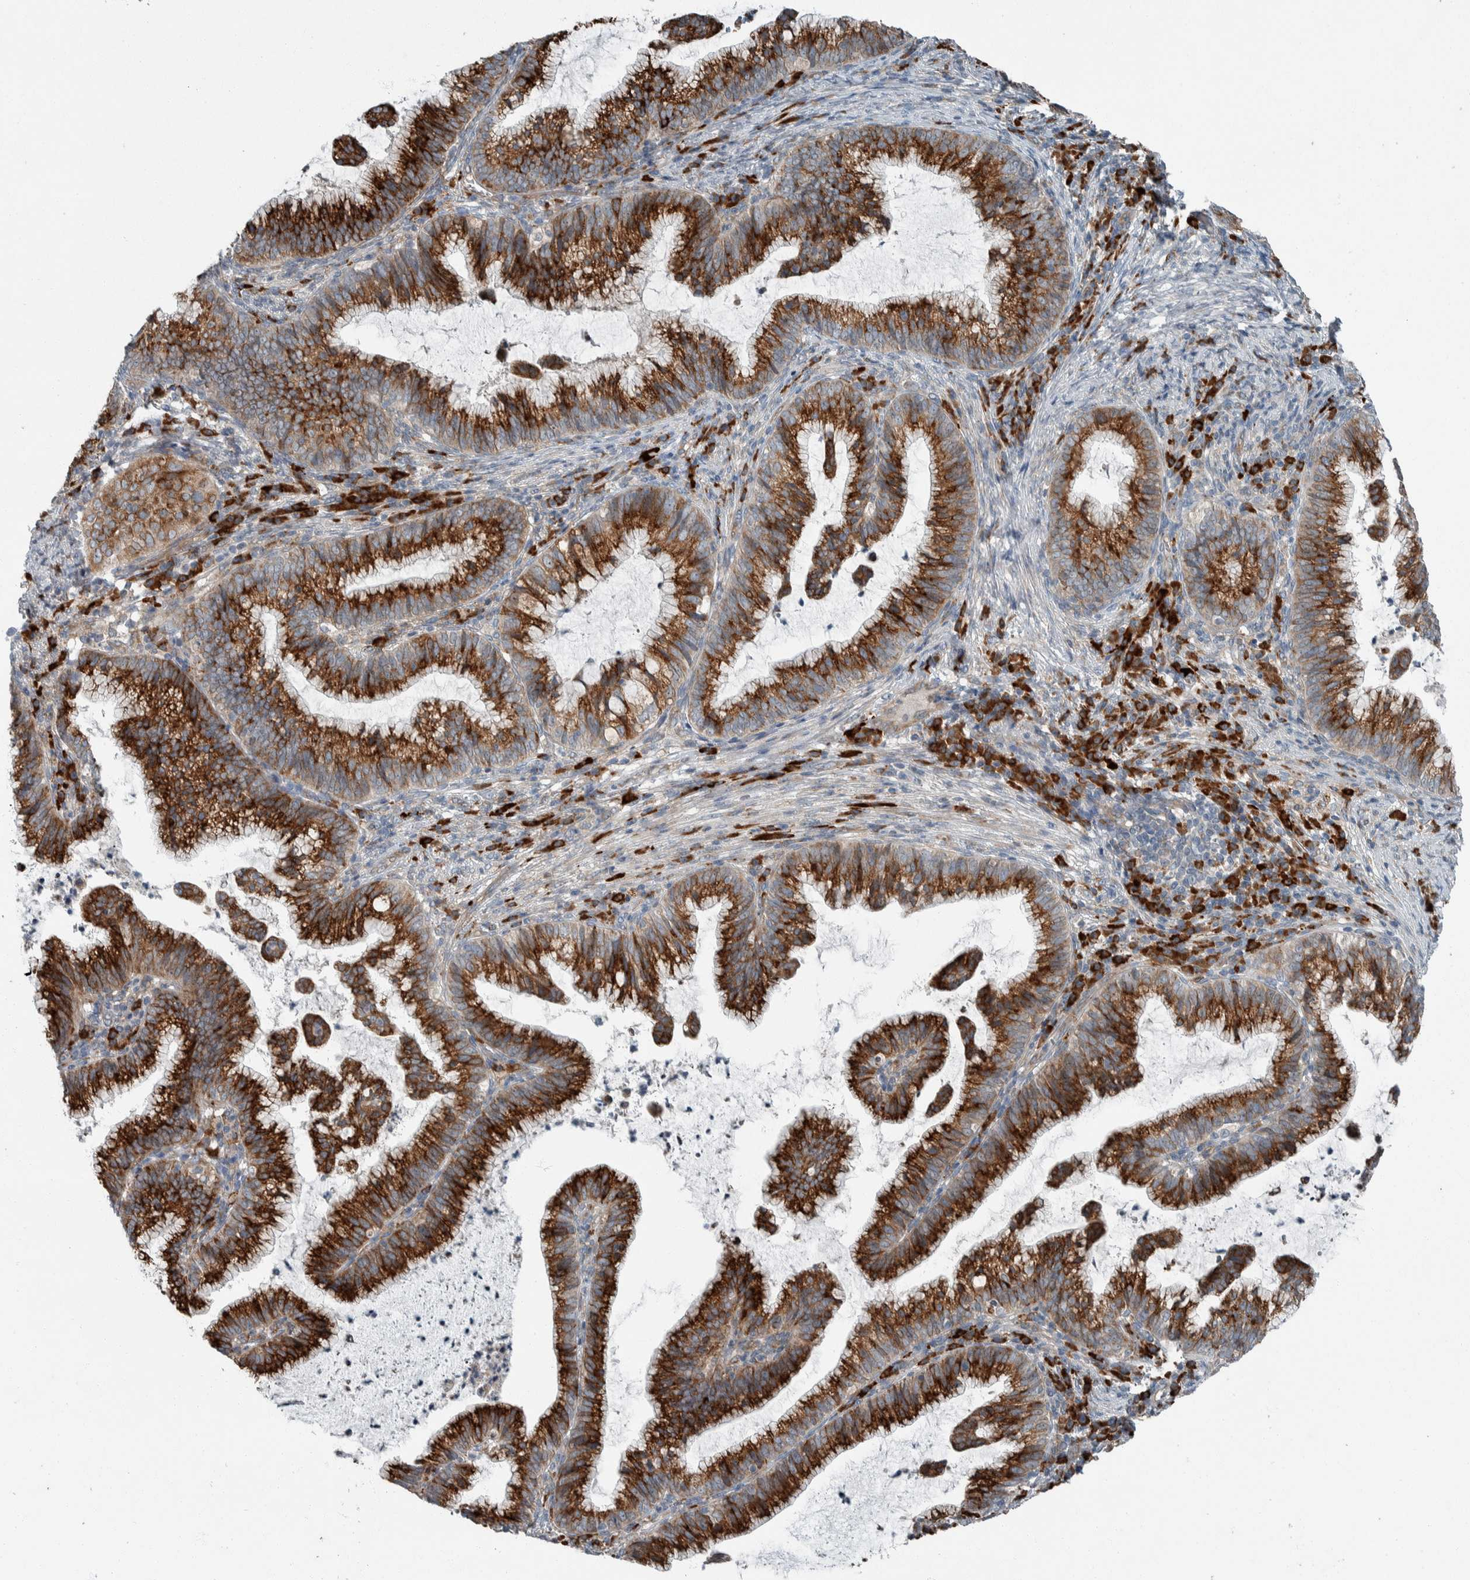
{"staining": {"intensity": "strong", "quantity": ">75%", "location": "cytoplasmic/membranous"}, "tissue": "cervical cancer", "cell_type": "Tumor cells", "image_type": "cancer", "snomed": [{"axis": "morphology", "description": "Adenocarcinoma, NOS"}, {"axis": "topography", "description": "Cervix"}], "caption": "Cervical cancer (adenocarcinoma) tissue demonstrates strong cytoplasmic/membranous positivity in approximately >75% of tumor cells, visualized by immunohistochemistry. The staining was performed using DAB (3,3'-diaminobenzidine), with brown indicating positive protein expression. Nuclei are stained blue with hematoxylin.", "gene": "USP25", "patient": {"sex": "female", "age": 36}}